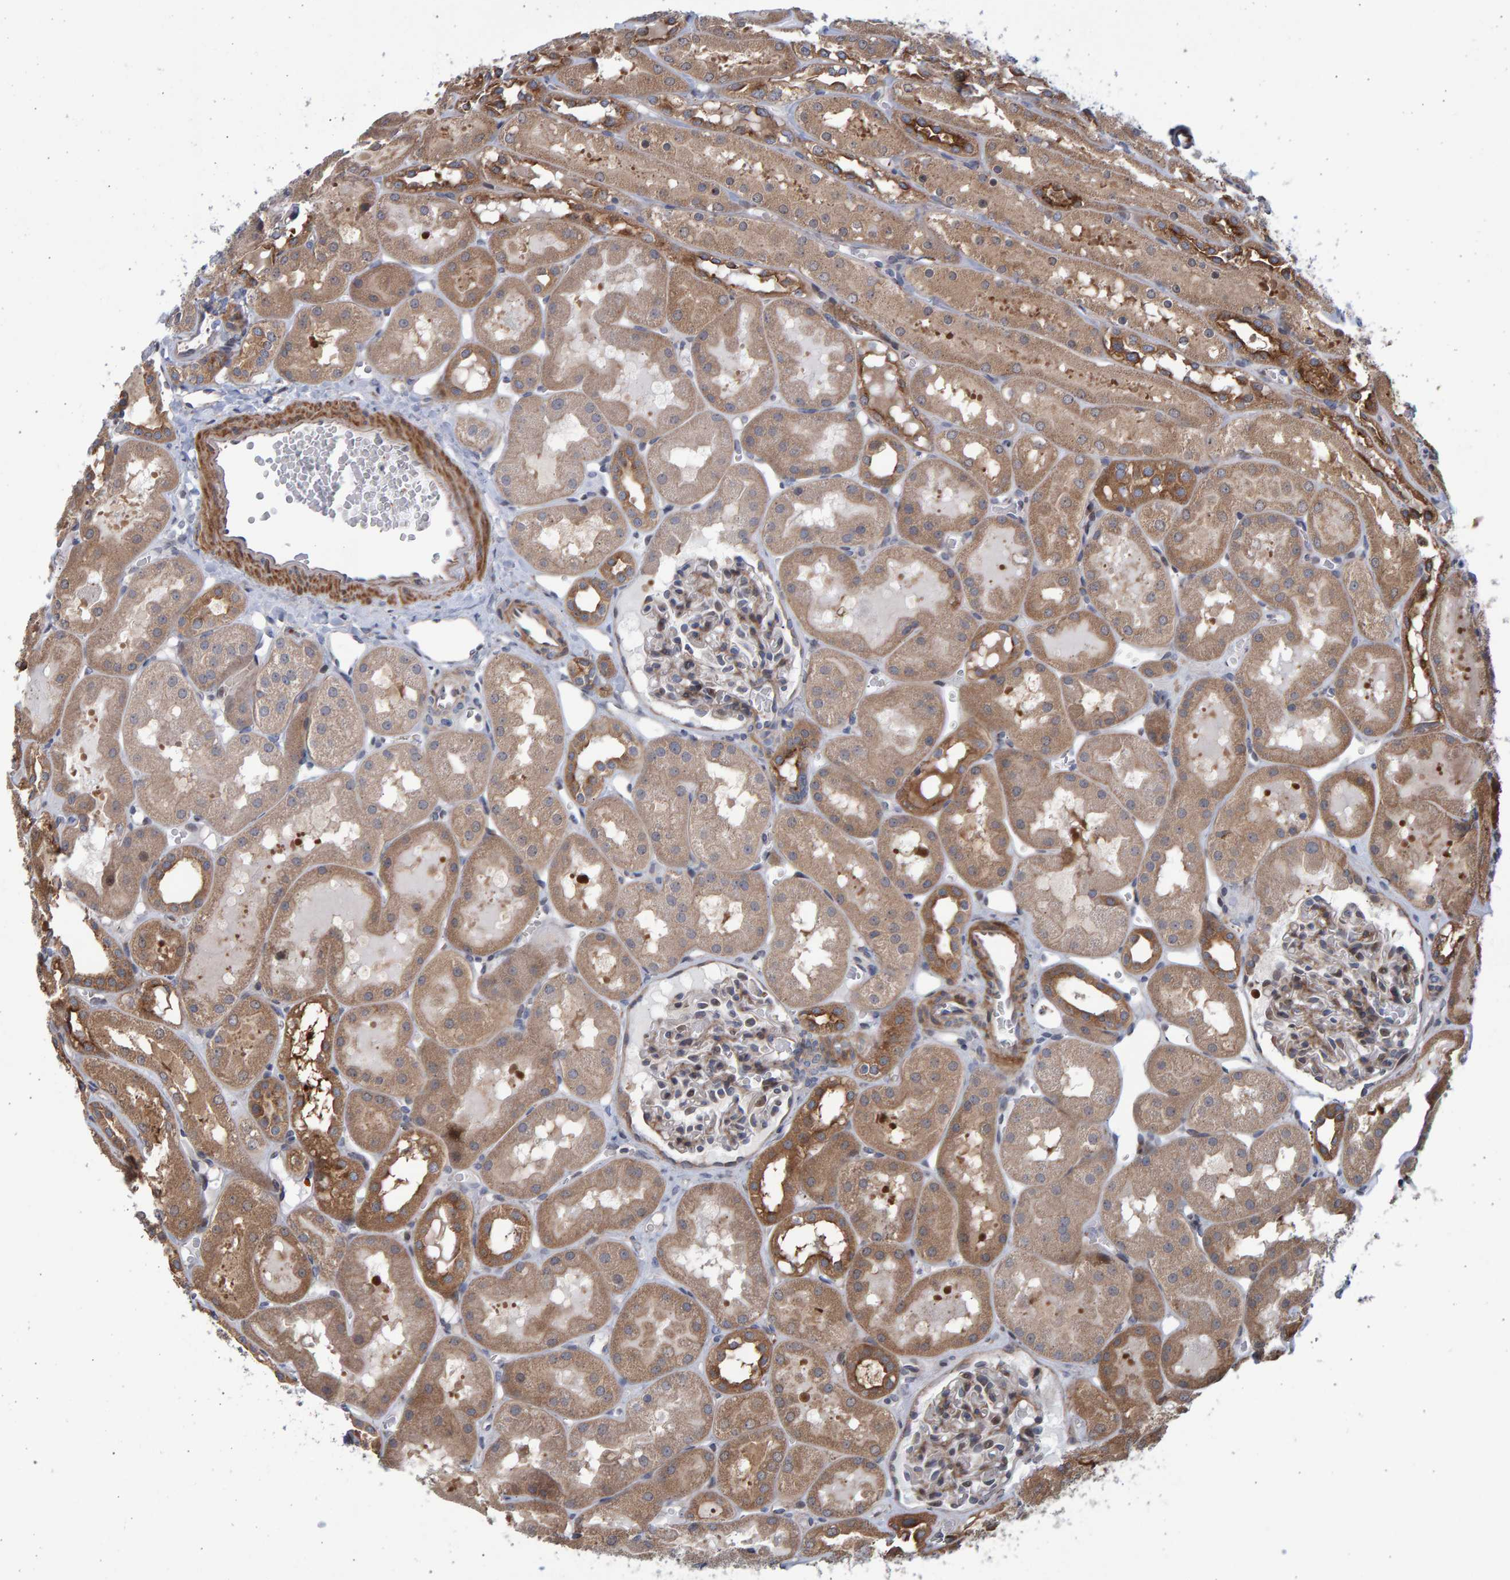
{"staining": {"intensity": "weak", "quantity": "25%-75%", "location": "cytoplasmic/membranous"}, "tissue": "kidney", "cell_type": "Cells in glomeruli", "image_type": "normal", "snomed": [{"axis": "morphology", "description": "Normal tissue, NOS"}, {"axis": "topography", "description": "Kidney"}, {"axis": "topography", "description": "Urinary bladder"}], "caption": "A brown stain shows weak cytoplasmic/membranous positivity of a protein in cells in glomeruli of normal kidney.", "gene": "LRBA", "patient": {"sex": "male", "age": 16}}